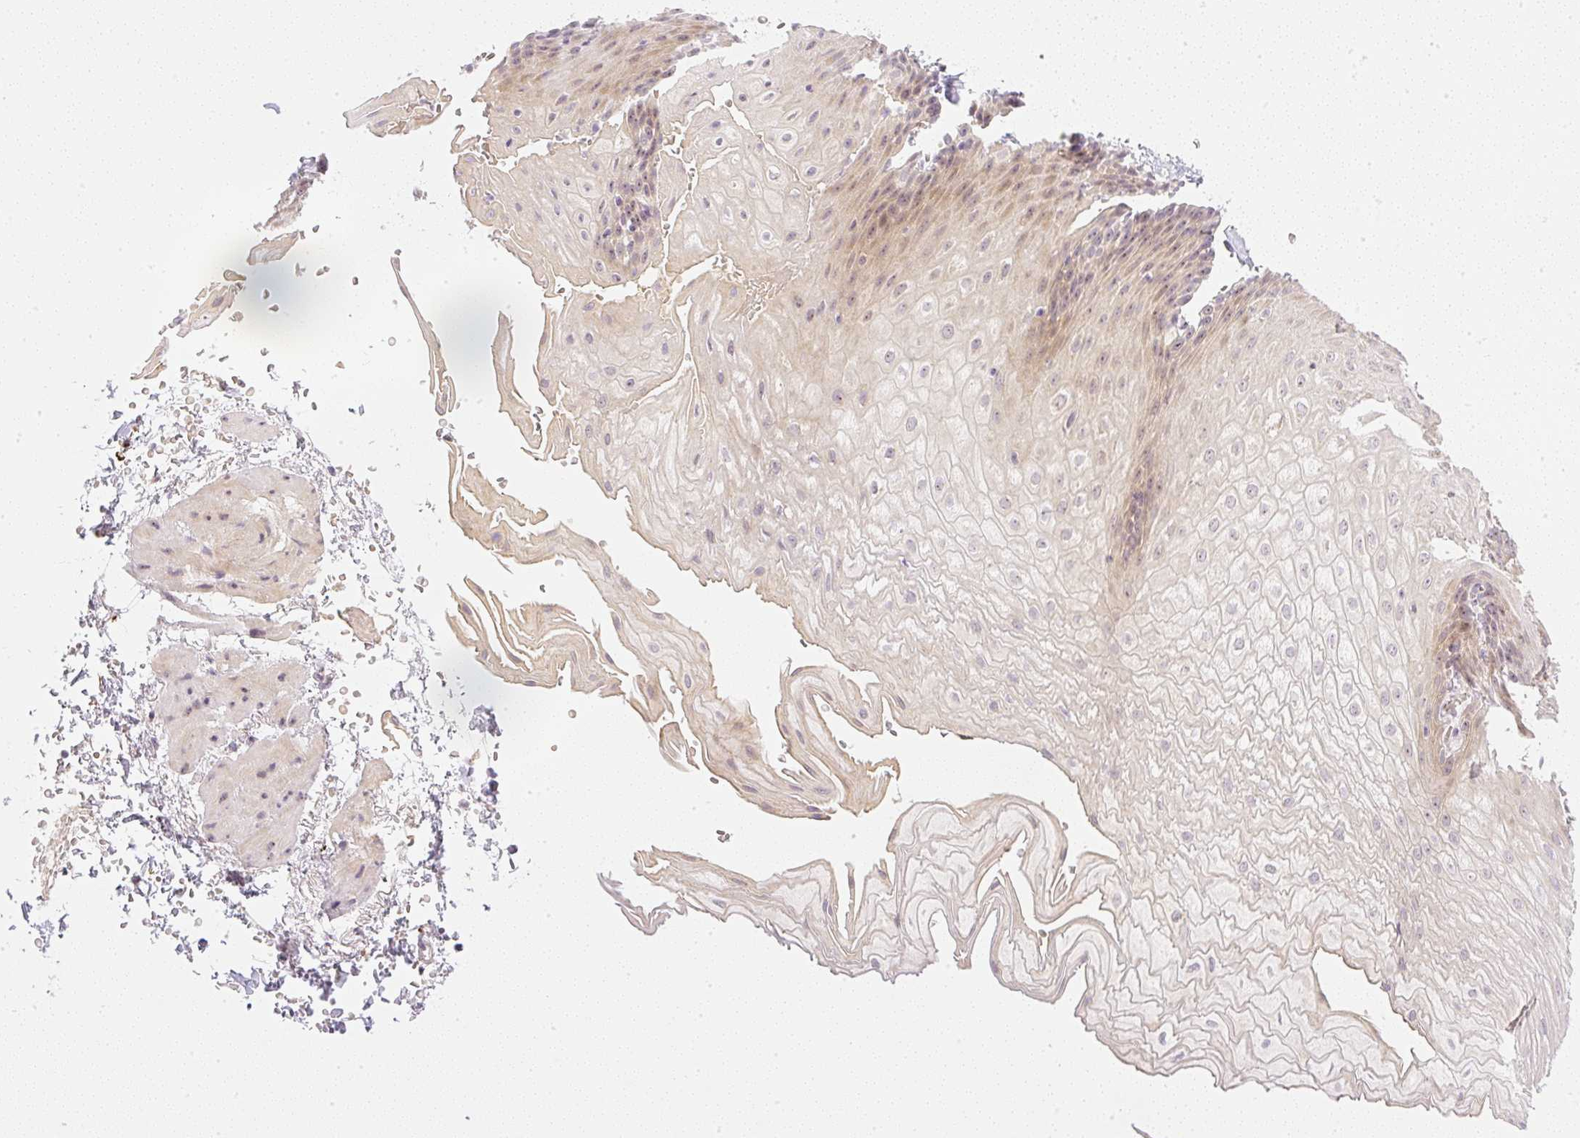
{"staining": {"intensity": "weak", "quantity": "25%-75%", "location": "cytoplasmic/membranous,nuclear"}, "tissue": "esophagus", "cell_type": "Squamous epithelial cells", "image_type": "normal", "snomed": [{"axis": "morphology", "description": "Normal tissue, NOS"}, {"axis": "topography", "description": "Esophagus"}], "caption": "Immunohistochemical staining of benign human esophagus demonstrates weak cytoplasmic/membranous,nuclear protein staining in about 25%-75% of squamous epithelial cells.", "gene": "AAR2", "patient": {"sex": "male", "age": 70}}